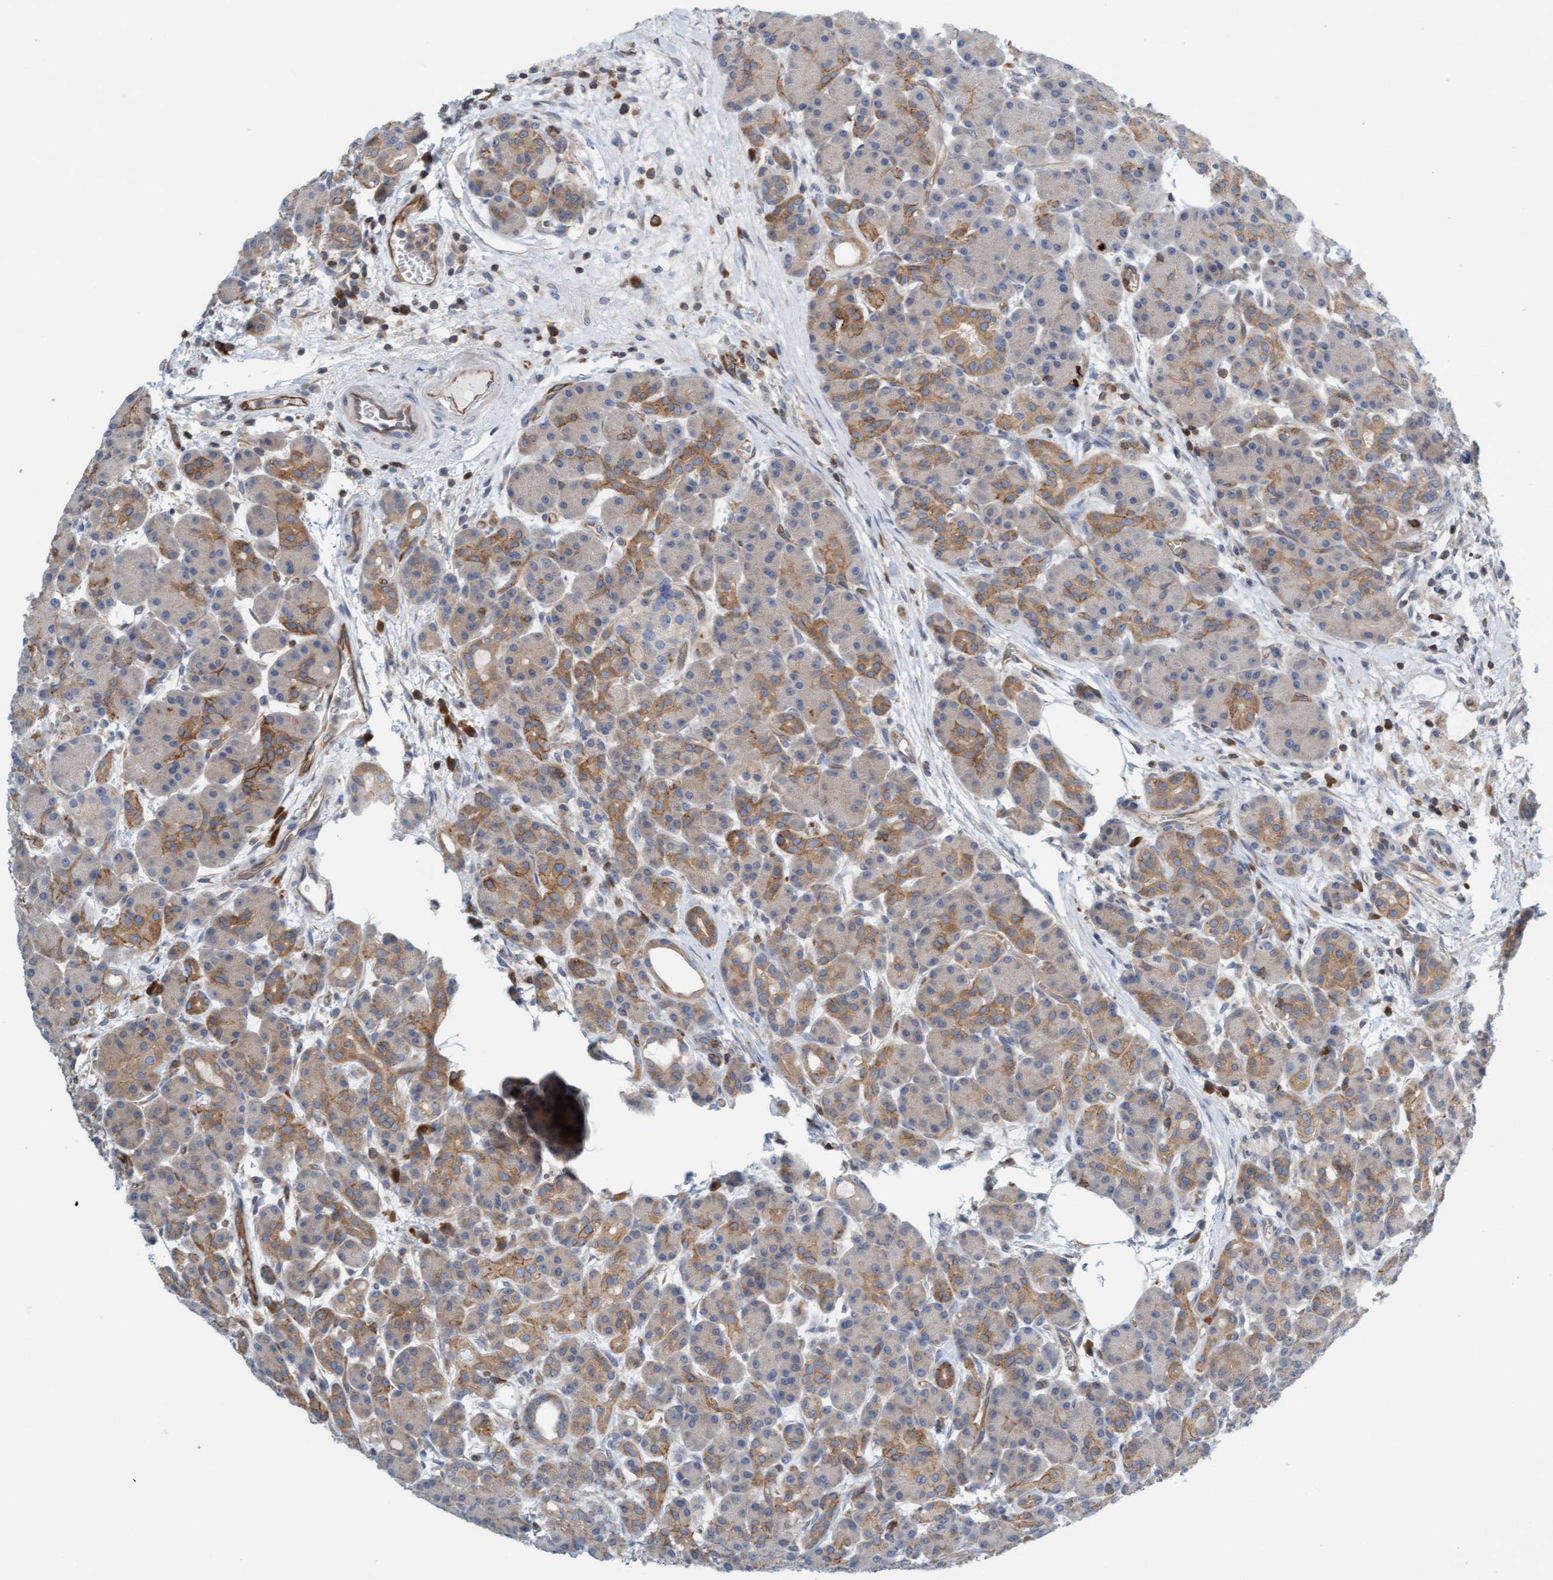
{"staining": {"intensity": "moderate", "quantity": "<25%", "location": "cytoplasmic/membranous"}, "tissue": "pancreas", "cell_type": "Exocrine glandular cells", "image_type": "normal", "snomed": [{"axis": "morphology", "description": "Normal tissue, NOS"}, {"axis": "topography", "description": "Pancreas"}], "caption": "Human pancreas stained for a protein (brown) exhibits moderate cytoplasmic/membranous positive positivity in about <25% of exocrine glandular cells.", "gene": "PRKD2", "patient": {"sex": "male", "age": 63}}